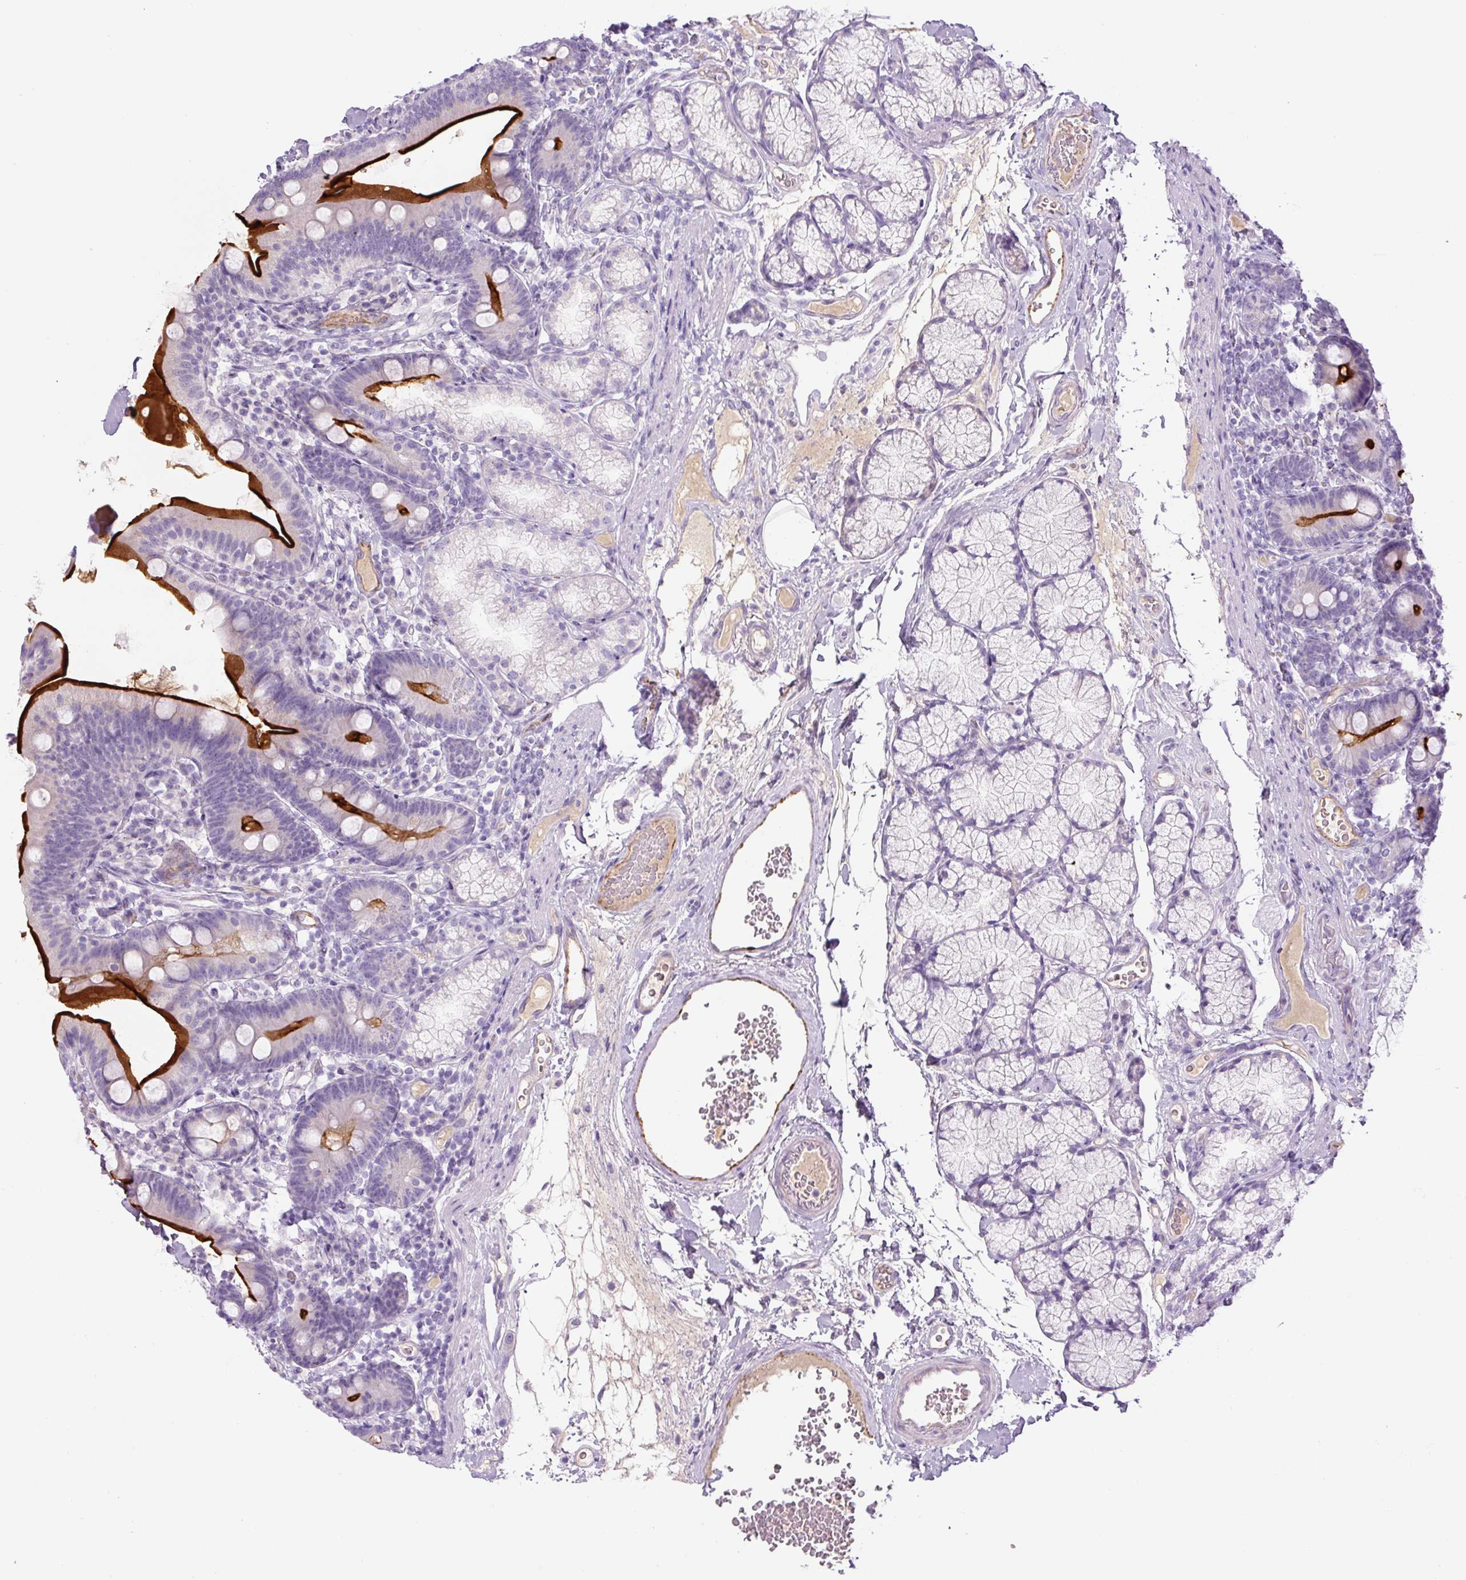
{"staining": {"intensity": "strong", "quantity": "25%-75%", "location": "cytoplasmic/membranous"}, "tissue": "duodenum", "cell_type": "Glandular cells", "image_type": "normal", "snomed": [{"axis": "morphology", "description": "Normal tissue, NOS"}, {"axis": "topography", "description": "Duodenum"}], "caption": "Glandular cells display high levels of strong cytoplasmic/membranous positivity in about 25%-75% of cells in unremarkable duodenum. (DAB = brown stain, brightfield microscopy at high magnification).", "gene": "RSPO4", "patient": {"sex": "female", "age": 67}}